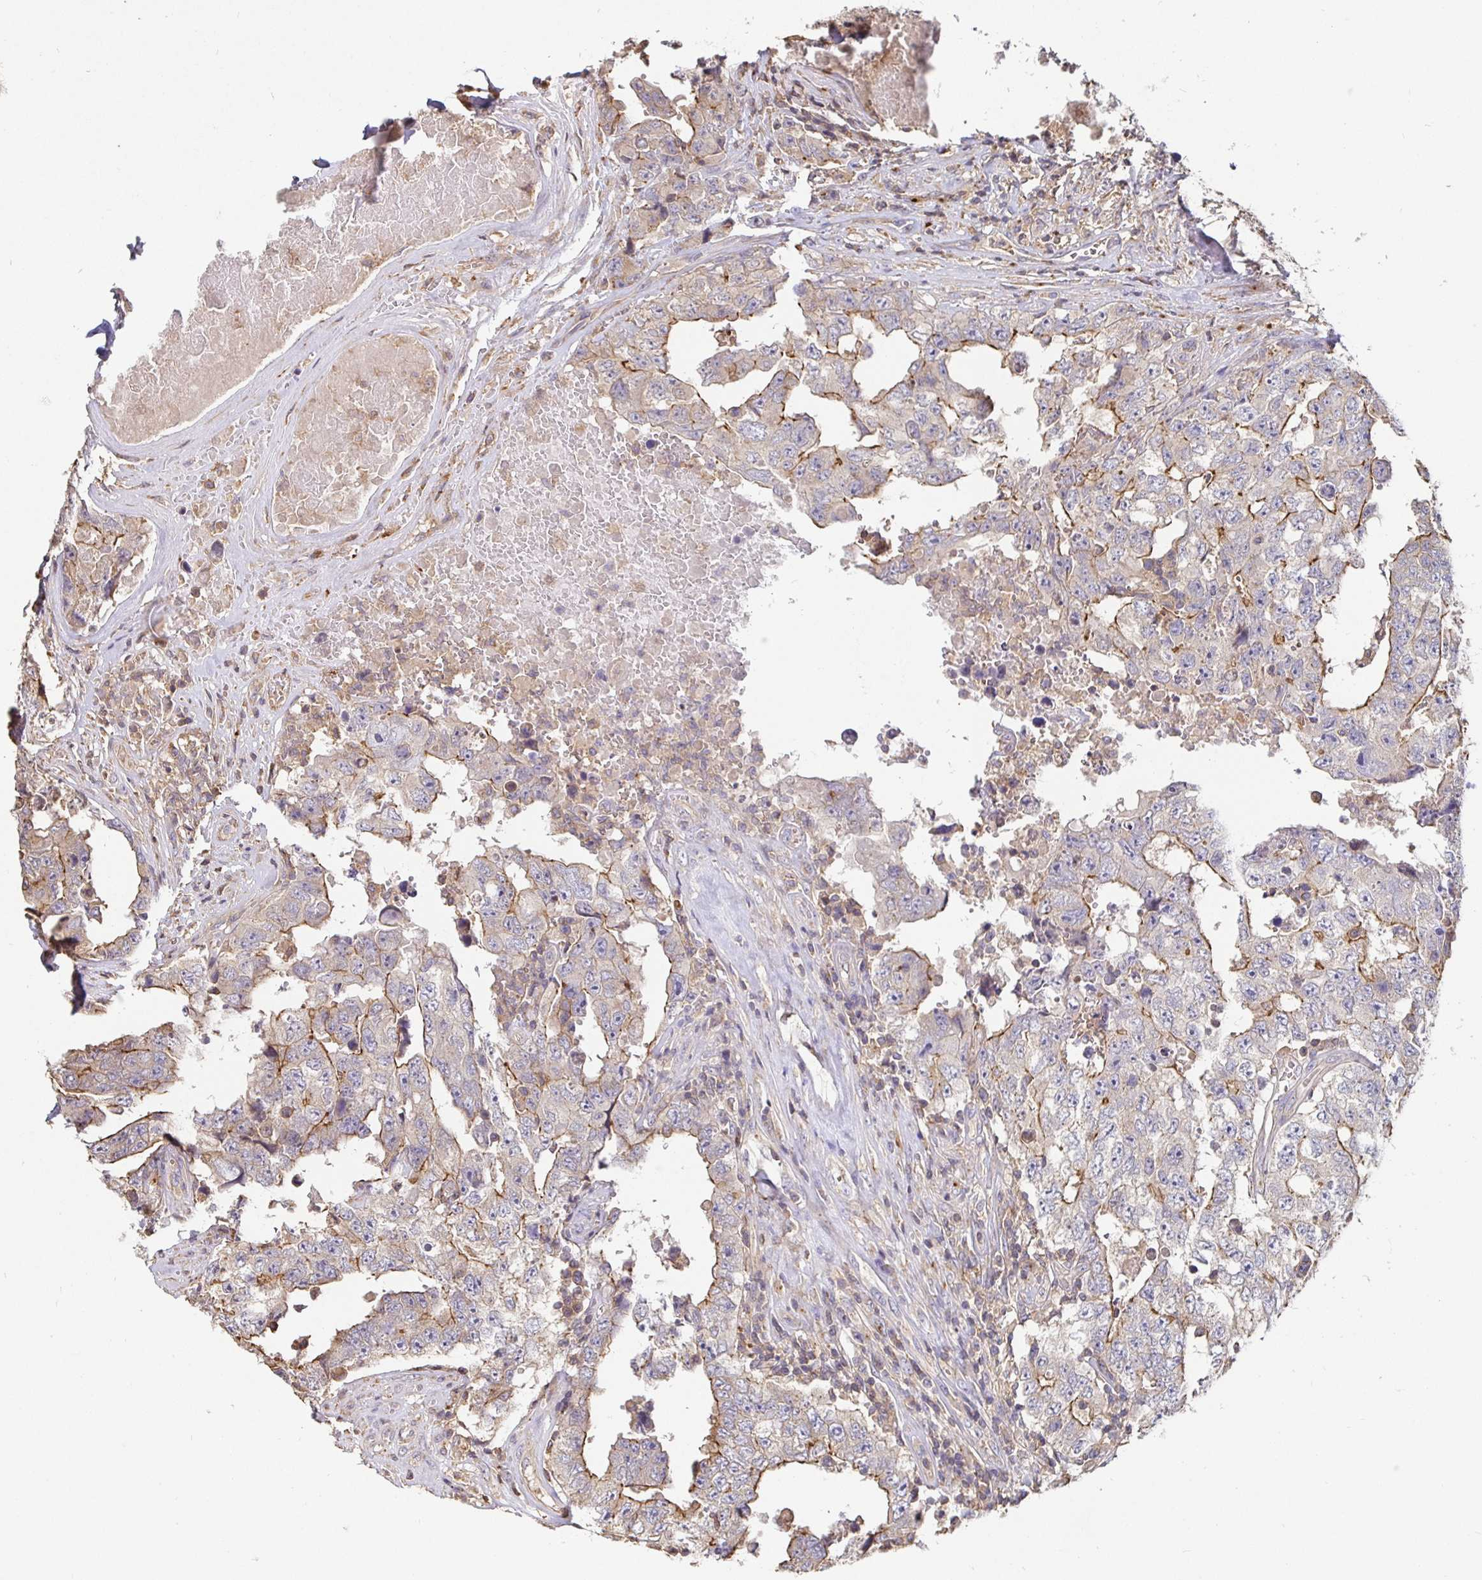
{"staining": {"intensity": "moderate", "quantity": "25%-75%", "location": "cytoplasmic/membranous"}, "tissue": "testis cancer", "cell_type": "Tumor cells", "image_type": "cancer", "snomed": [{"axis": "morphology", "description": "Normal tissue, NOS"}, {"axis": "morphology", "description": "Carcinoma, Embryonal, NOS"}, {"axis": "topography", "description": "Testis"}, {"axis": "topography", "description": "Epididymis"}], "caption": "A photomicrograph of human testis cancer stained for a protein reveals moderate cytoplasmic/membranous brown staining in tumor cells.", "gene": "C1QTNF7", "patient": {"sex": "male", "age": 25}}